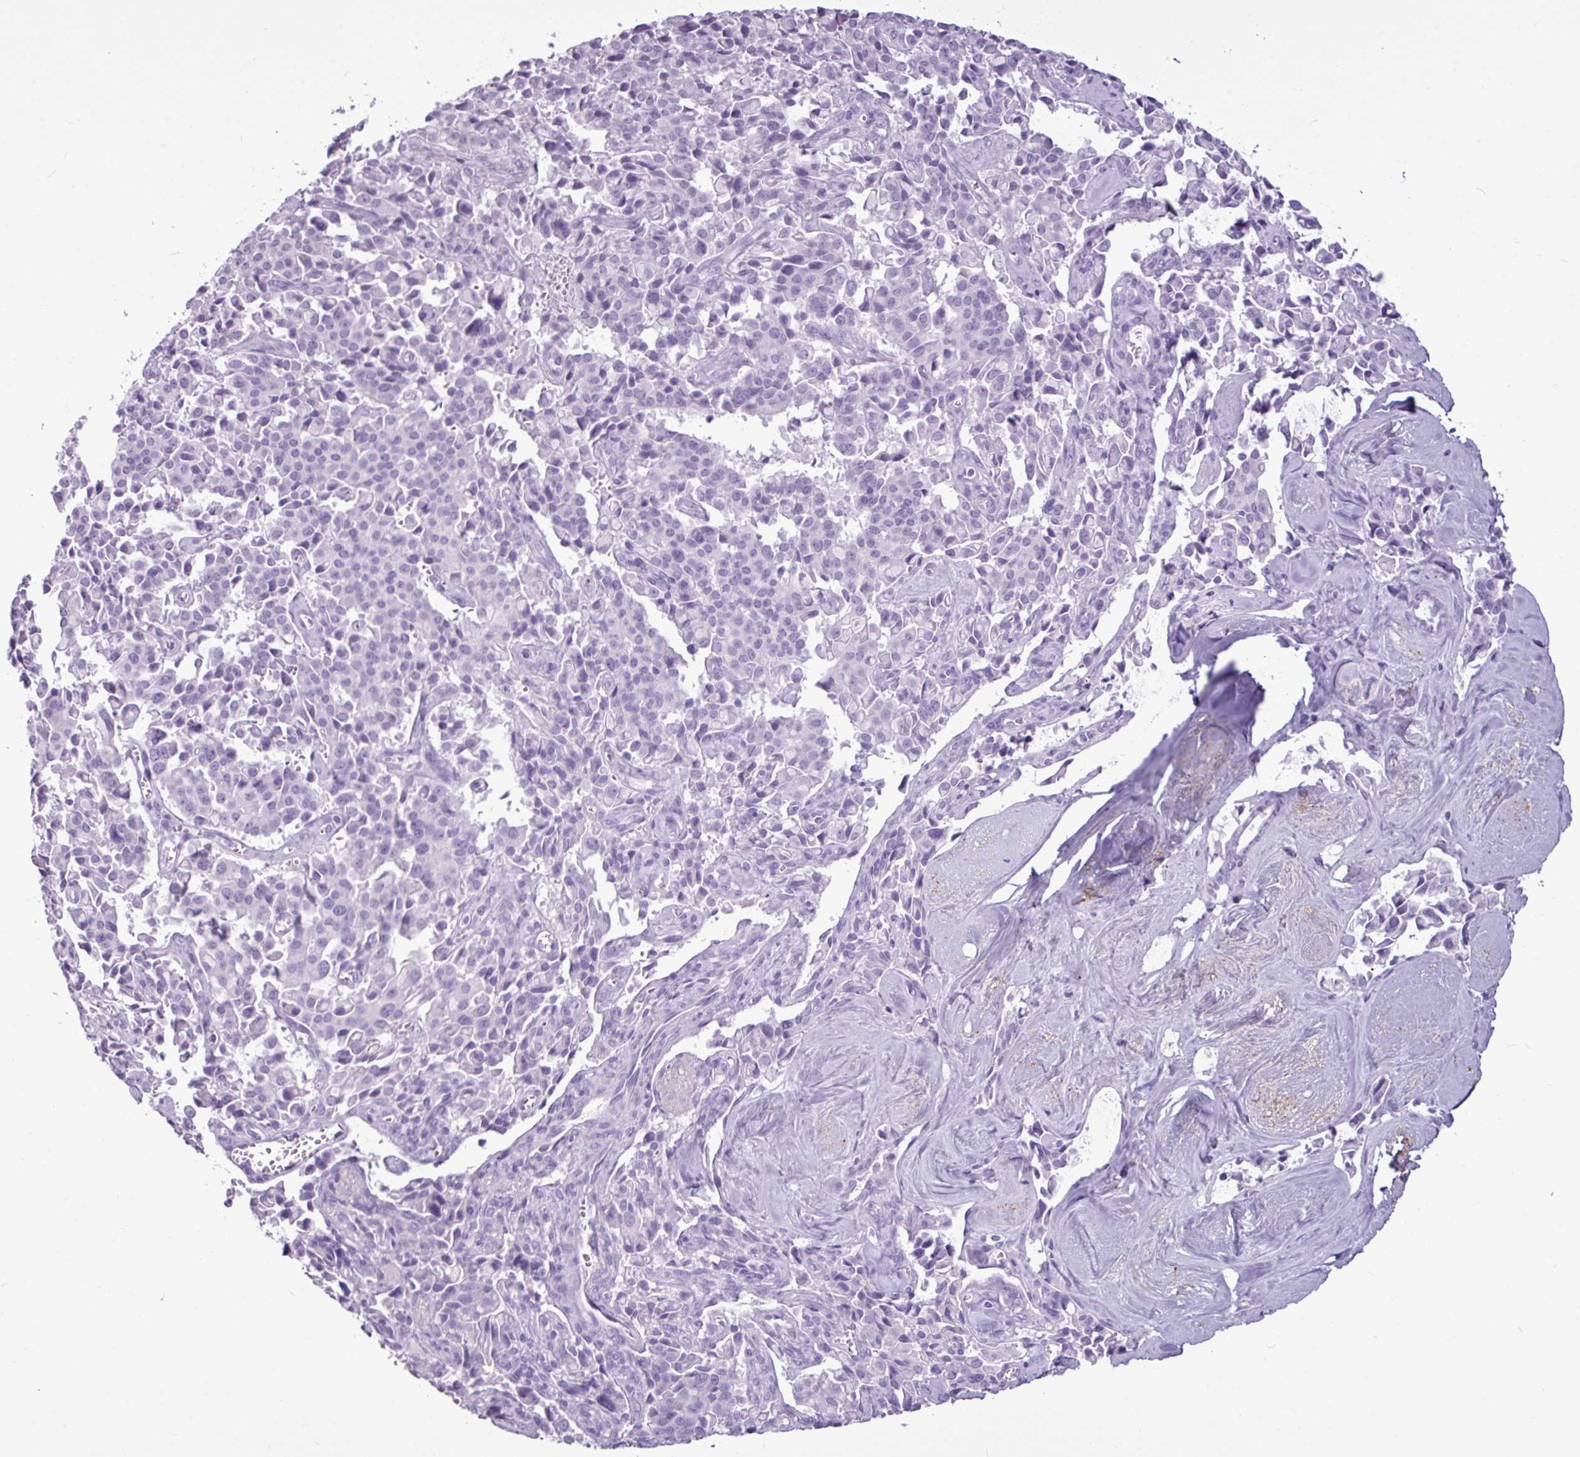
{"staining": {"intensity": "negative", "quantity": "none", "location": "none"}, "tissue": "pancreatic cancer", "cell_type": "Tumor cells", "image_type": "cancer", "snomed": [{"axis": "morphology", "description": "Adenocarcinoma, NOS"}, {"axis": "topography", "description": "Pancreas"}], "caption": "An image of pancreatic adenocarcinoma stained for a protein exhibits no brown staining in tumor cells.", "gene": "AMY1B", "patient": {"sex": "male", "age": 65}}